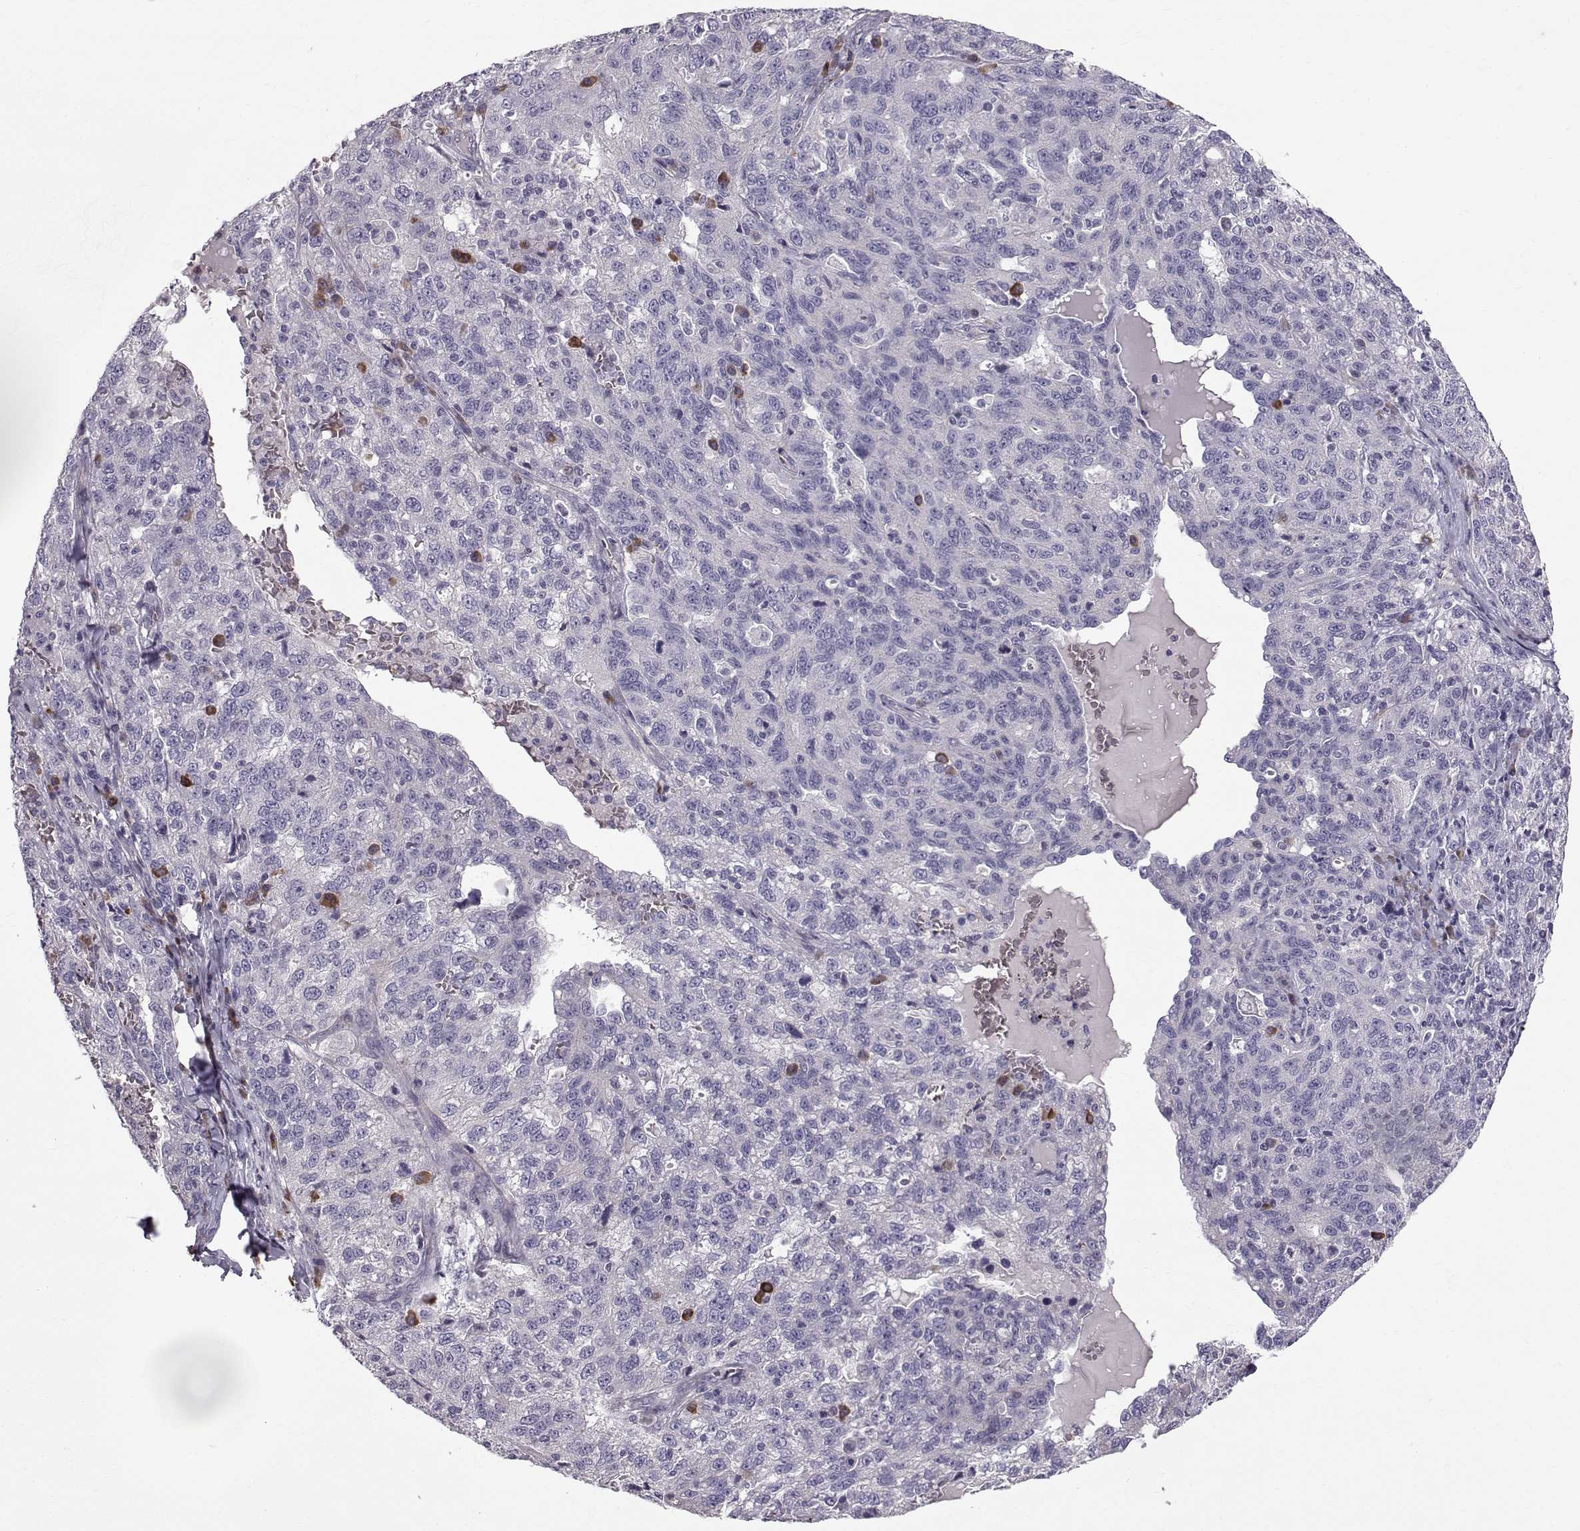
{"staining": {"intensity": "negative", "quantity": "none", "location": "none"}, "tissue": "ovarian cancer", "cell_type": "Tumor cells", "image_type": "cancer", "snomed": [{"axis": "morphology", "description": "Cystadenocarcinoma, serous, NOS"}, {"axis": "topography", "description": "Ovary"}], "caption": "Ovarian cancer stained for a protein using immunohistochemistry reveals no expression tumor cells.", "gene": "QPCT", "patient": {"sex": "female", "age": 71}}